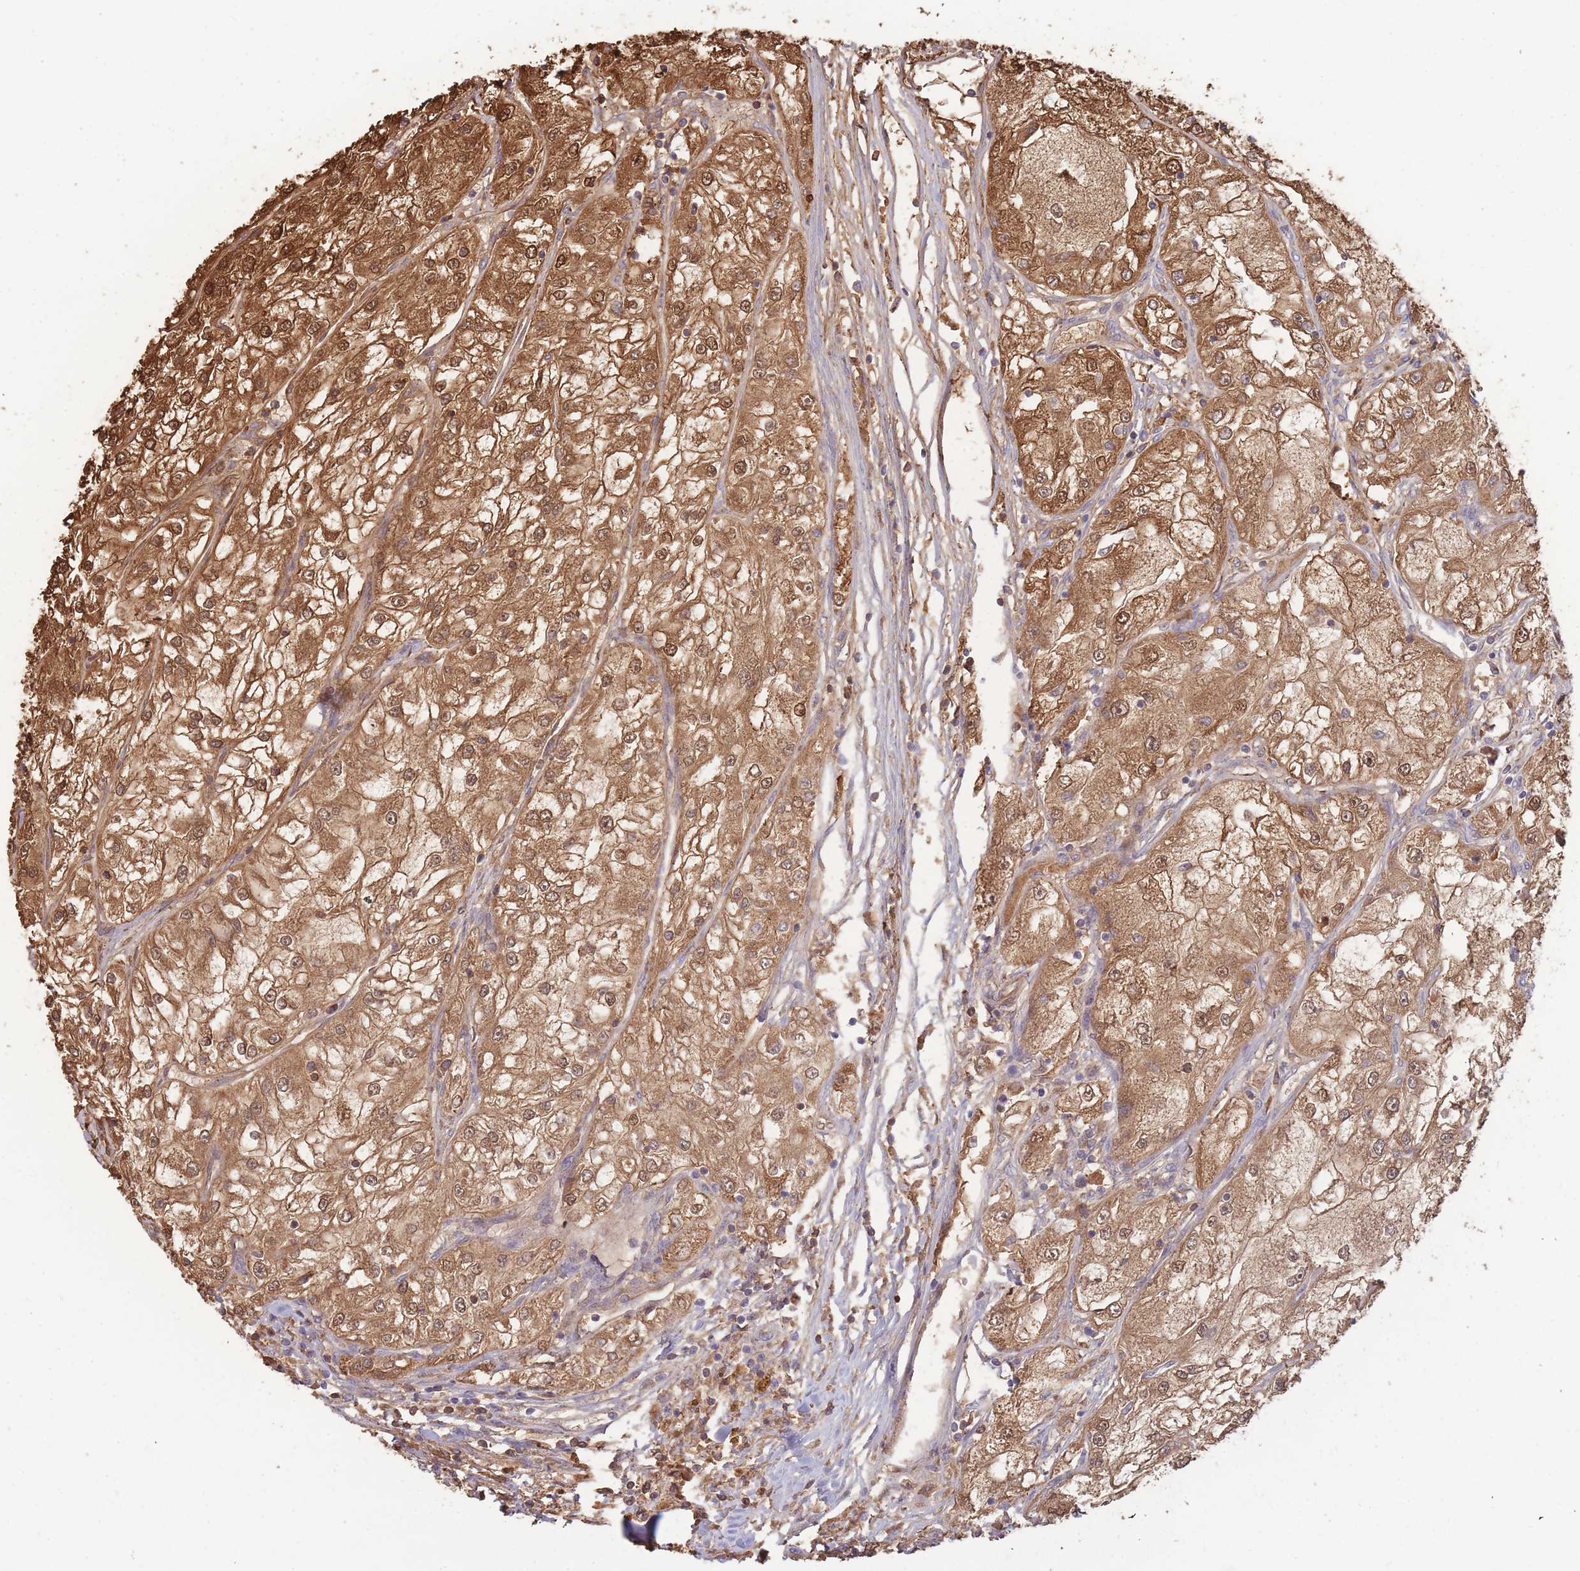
{"staining": {"intensity": "moderate", "quantity": ">75%", "location": "cytoplasmic/membranous,nuclear"}, "tissue": "renal cancer", "cell_type": "Tumor cells", "image_type": "cancer", "snomed": [{"axis": "morphology", "description": "Adenocarcinoma, NOS"}, {"axis": "topography", "description": "Kidney"}], "caption": "A brown stain shows moderate cytoplasmic/membranous and nuclear staining of a protein in human renal adenocarcinoma tumor cells. (brown staining indicates protein expression, while blue staining denotes nuclei).", "gene": "MRPL17", "patient": {"sex": "female", "age": 72}}